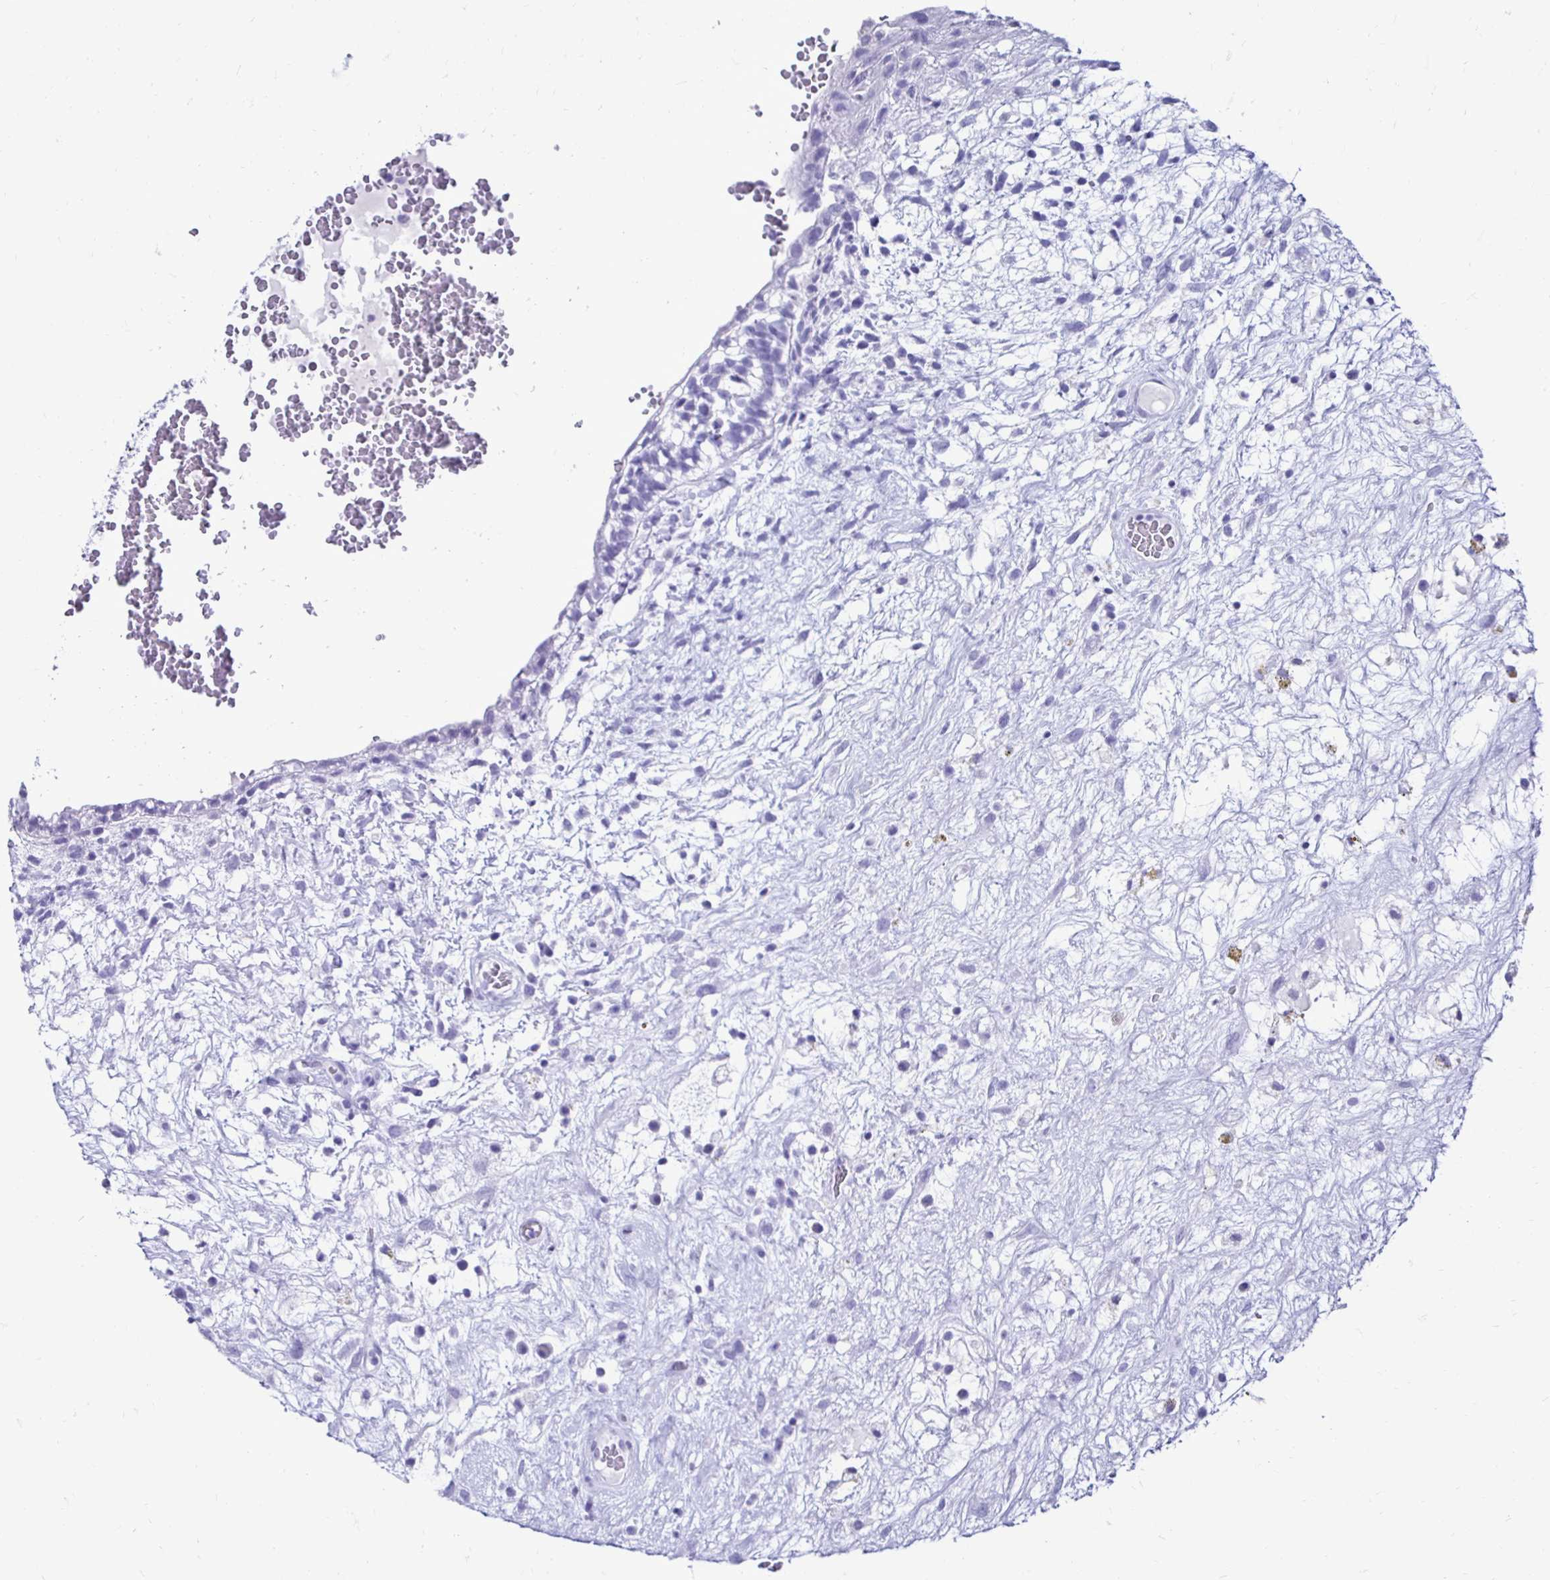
{"staining": {"intensity": "negative", "quantity": "none", "location": "none"}, "tissue": "testis cancer", "cell_type": "Tumor cells", "image_type": "cancer", "snomed": [{"axis": "morphology", "description": "Normal tissue, NOS"}, {"axis": "morphology", "description": "Carcinoma, Embryonal, NOS"}, {"axis": "topography", "description": "Testis"}], "caption": "A histopathology image of human embryonal carcinoma (testis) is negative for staining in tumor cells.", "gene": "CST5", "patient": {"sex": "male", "age": 32}}